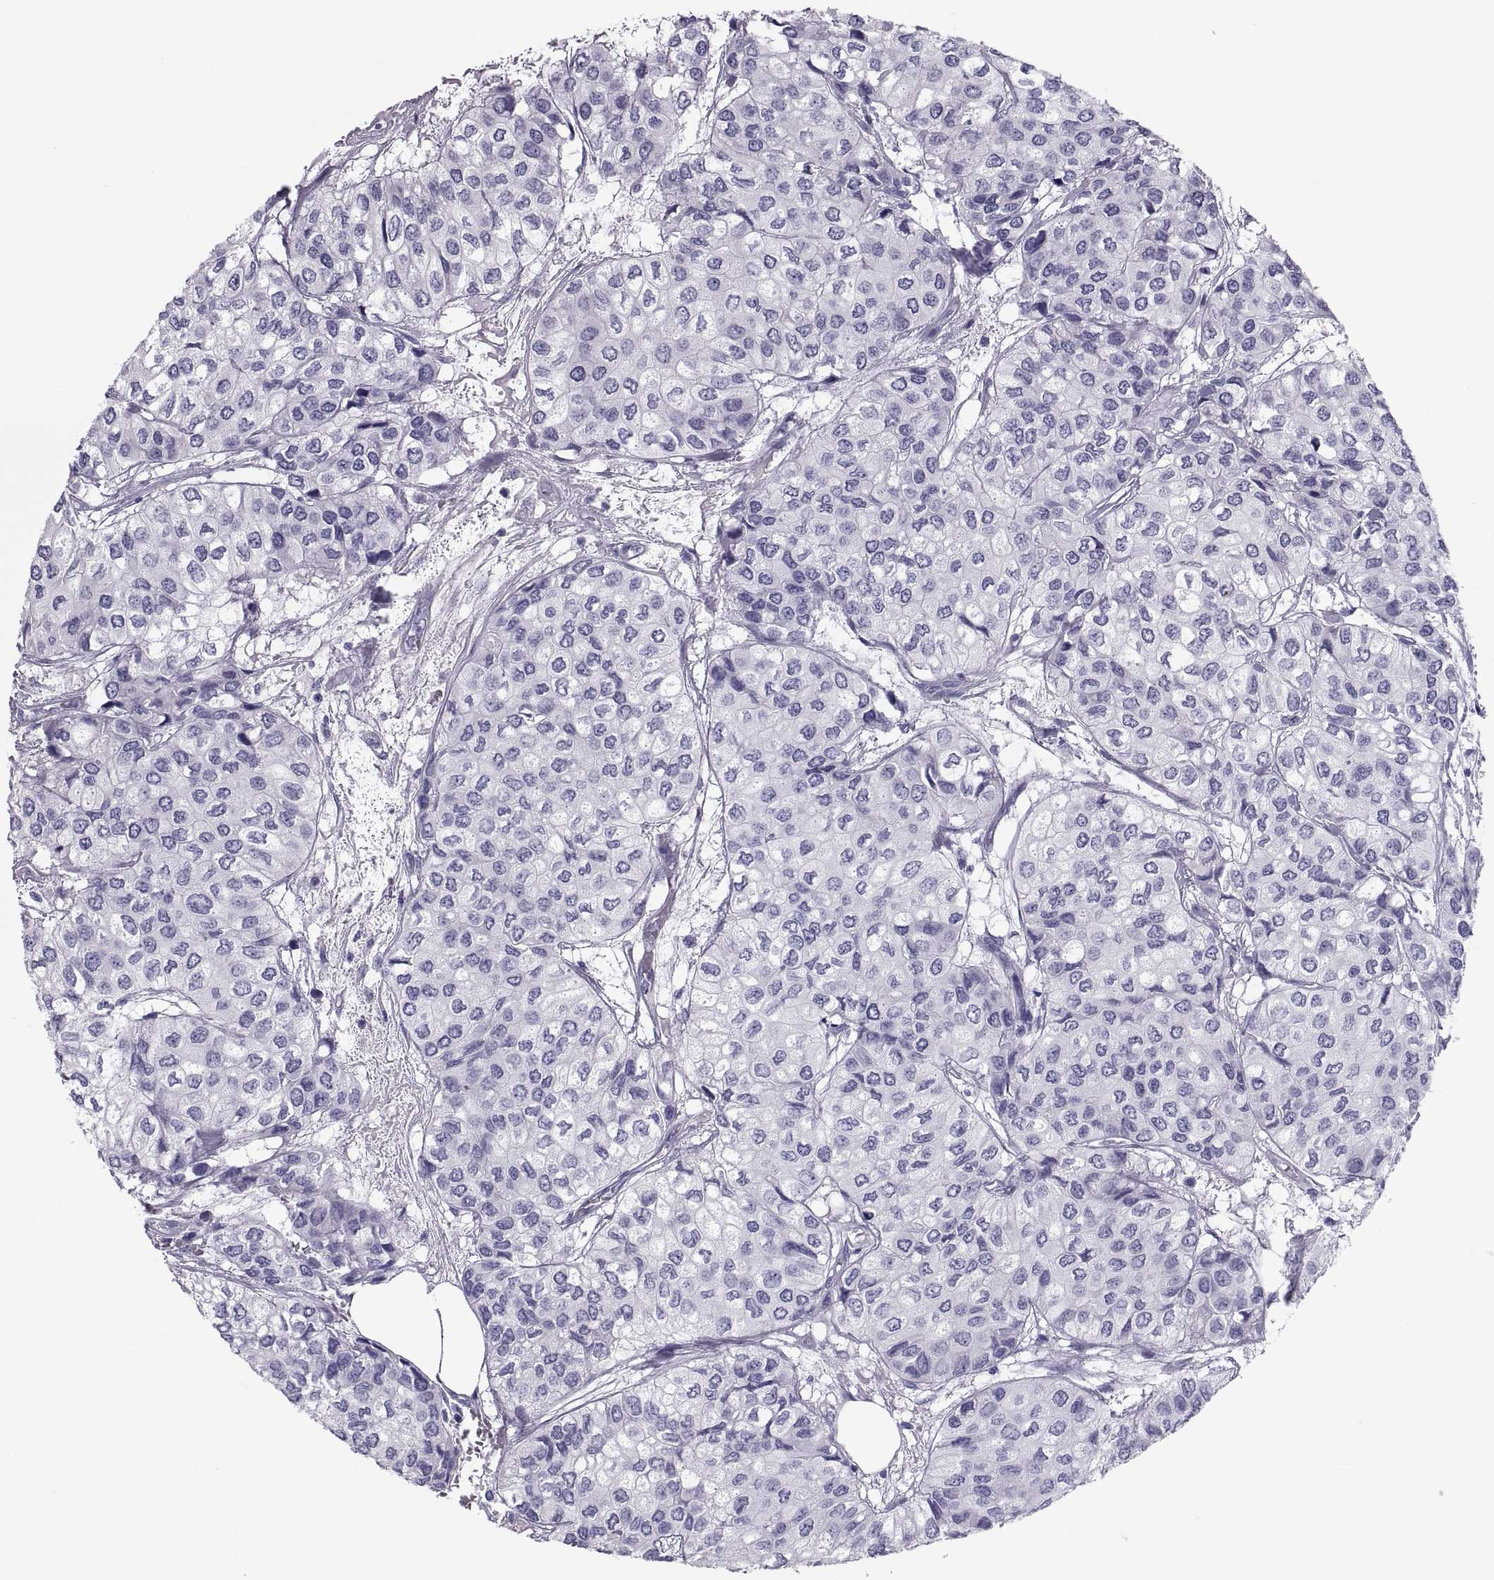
{"staining": {"intensity": "negative", "quantity": "none", "location": "none"}, "tissue": "urothelial cancer", "cell_type": "Tumor cells", "image_type": "cancer", "snomed": [{"axis": "morphology", "description": "Urothelial carcinoma, High grade"}, {"axis": "topography", "description": "Urinary bladder"}], "caption": "Urothelial cancer was stained to show a protein in brown. There is no significant staining in tumor cells.", "gene": "DEFB129", "patient": {"sex": "male", "age": 73}}